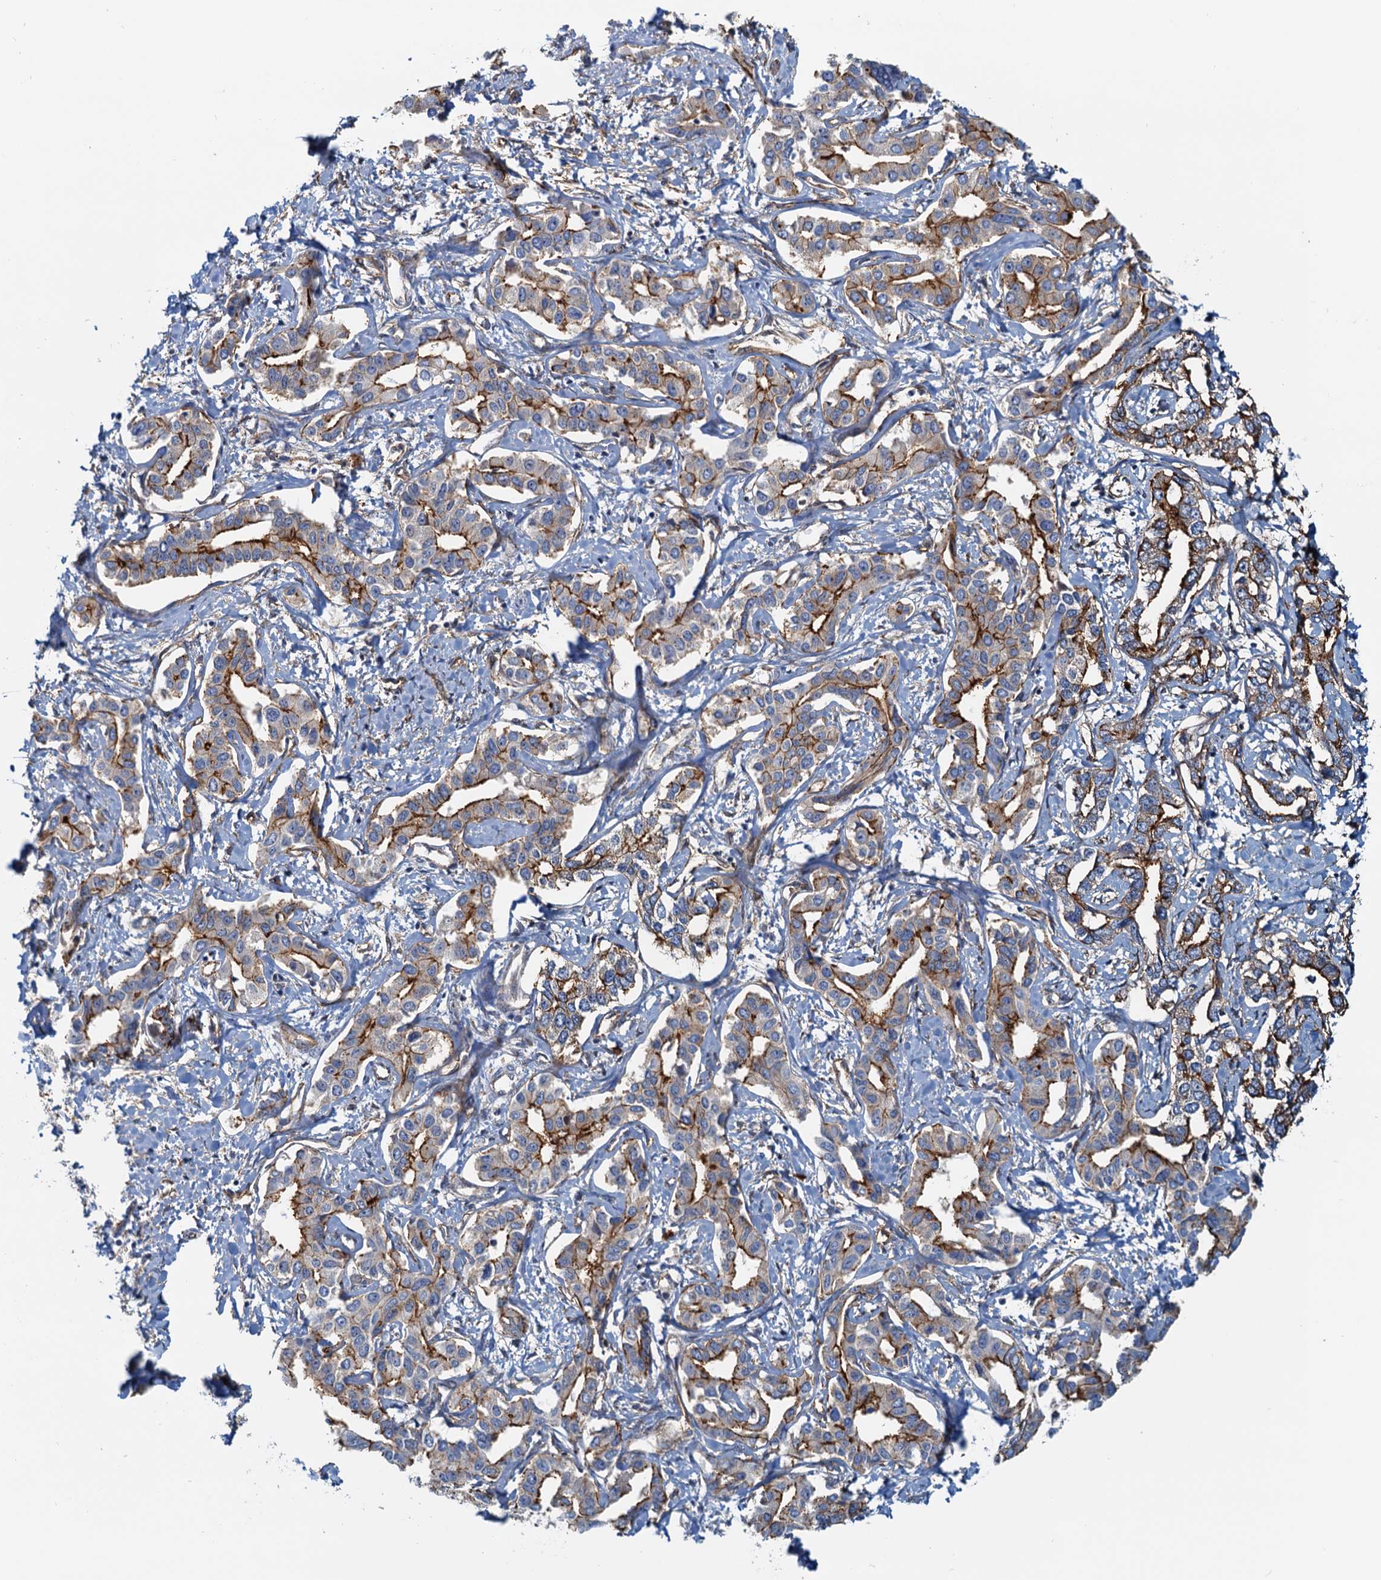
{"staining": {"intensity": "strong", "quantity": "25%-75%", "location": "cytoplasmic/membranous"}, "tissue": "liver cancer", "cell_type": "Tumor cells", "image_type": "cancer", "snomed": [{"axis": "morphology", "description": "Cholangiocarcinoma"}, {"axis": "topography", "description": "Liver"}], "caption": "Immunohistochemical staining of human liver cancer displays strong cytoplasmic/membranous protein expression in about 25%-75% of tumor cells.", "gene": "NIPAL3", "patient": {"sex": "male", "age": 59}}